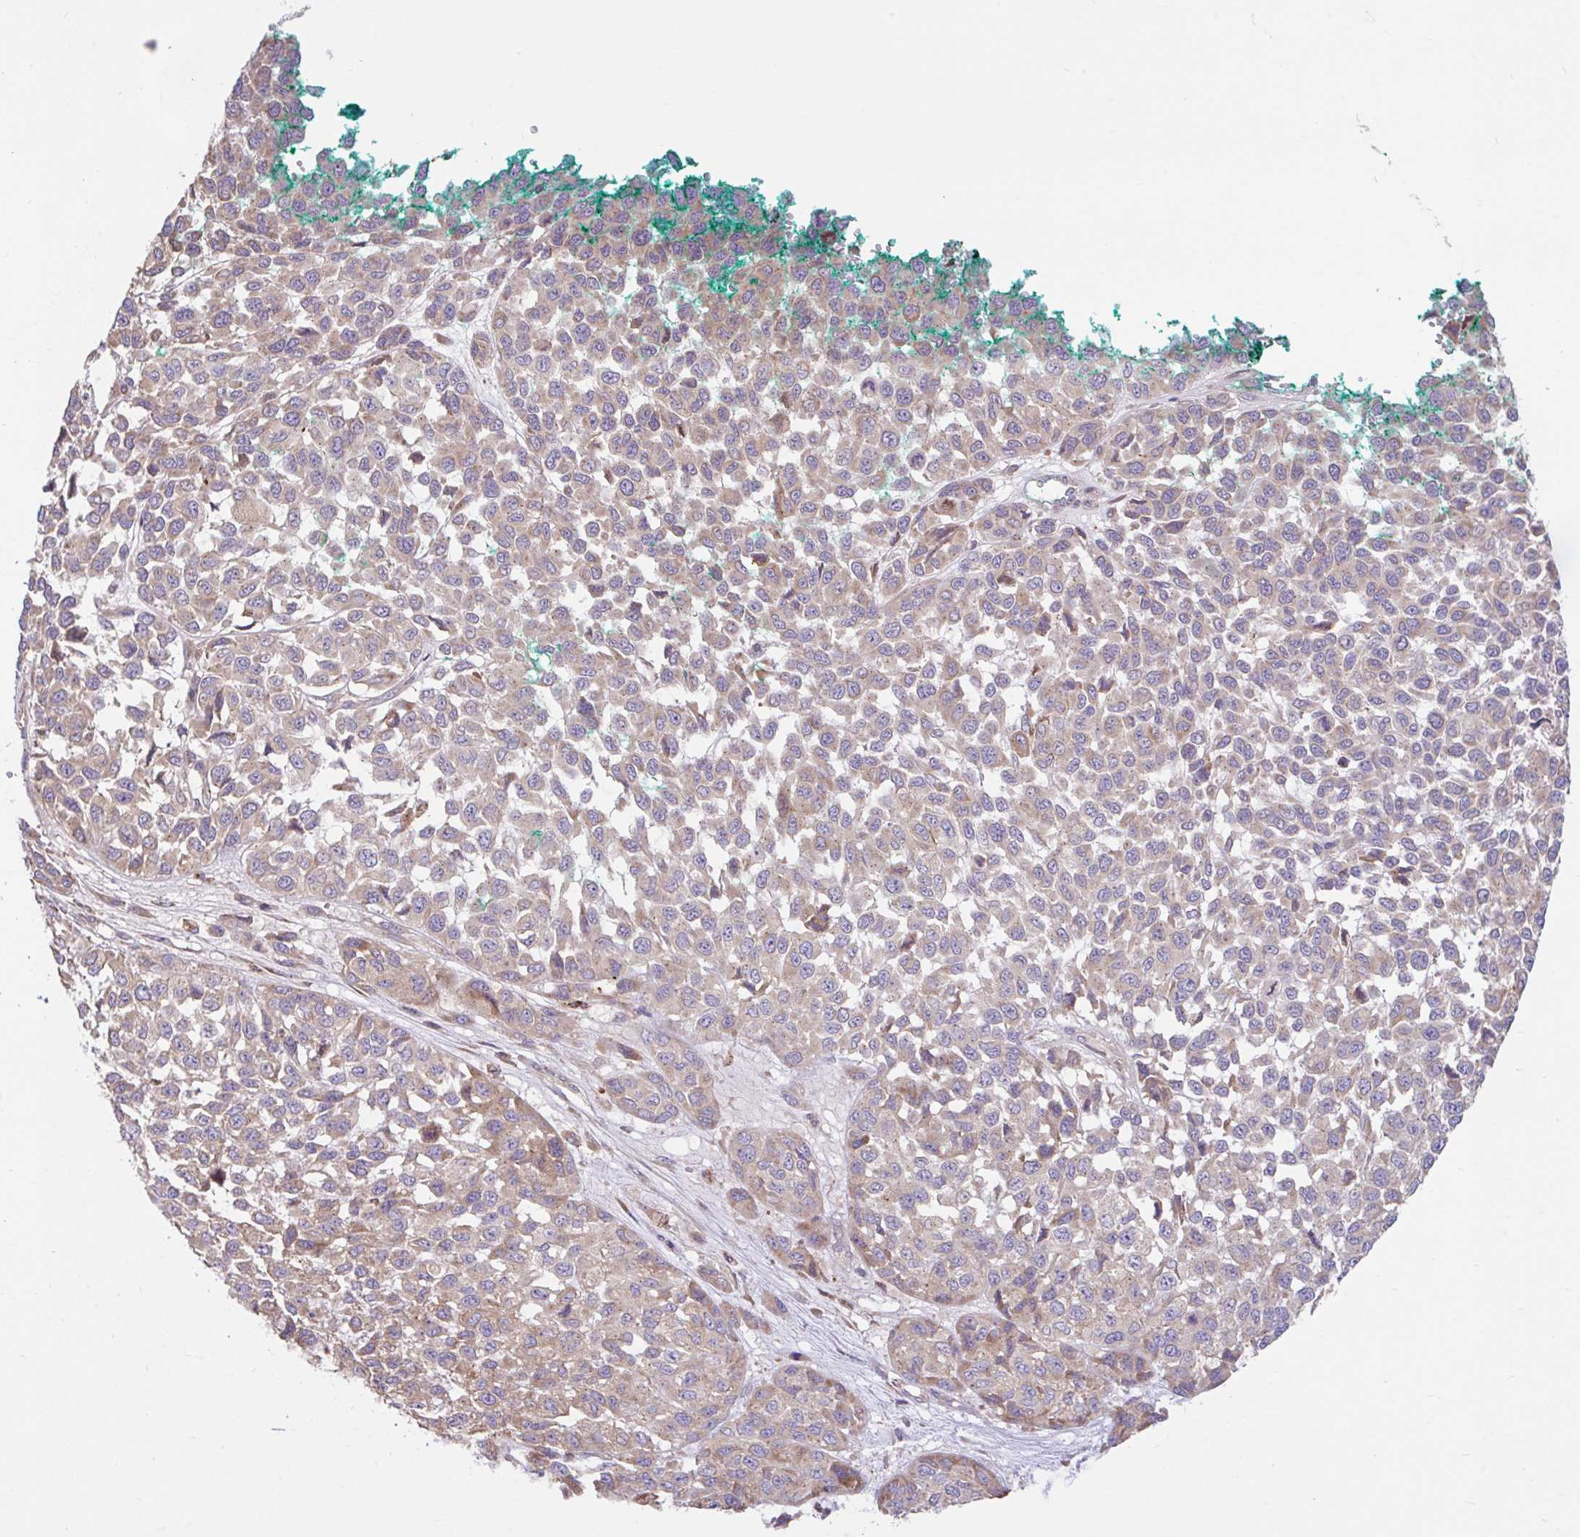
{"staining": {"intensity": "weak", "quantity": "25%-75%", "location": "cytoplasmic/membranous"}, "tissue": "melanoma", "cell_type": "Tumor cells", "image_type": "cancer", "snomed": [{"axis": "morphology", "description": "Malignant melanoma, NOS"}, {"axis": "topography", "description": "Skin"}], "caption": "This is an image of immunohistochemistry staining of melanoma, which shows weak expression in the cytoplasmic/membranous of tumor cells.", "gene": "RALBP1", "patient": {"sex": "male", "age": 62}}